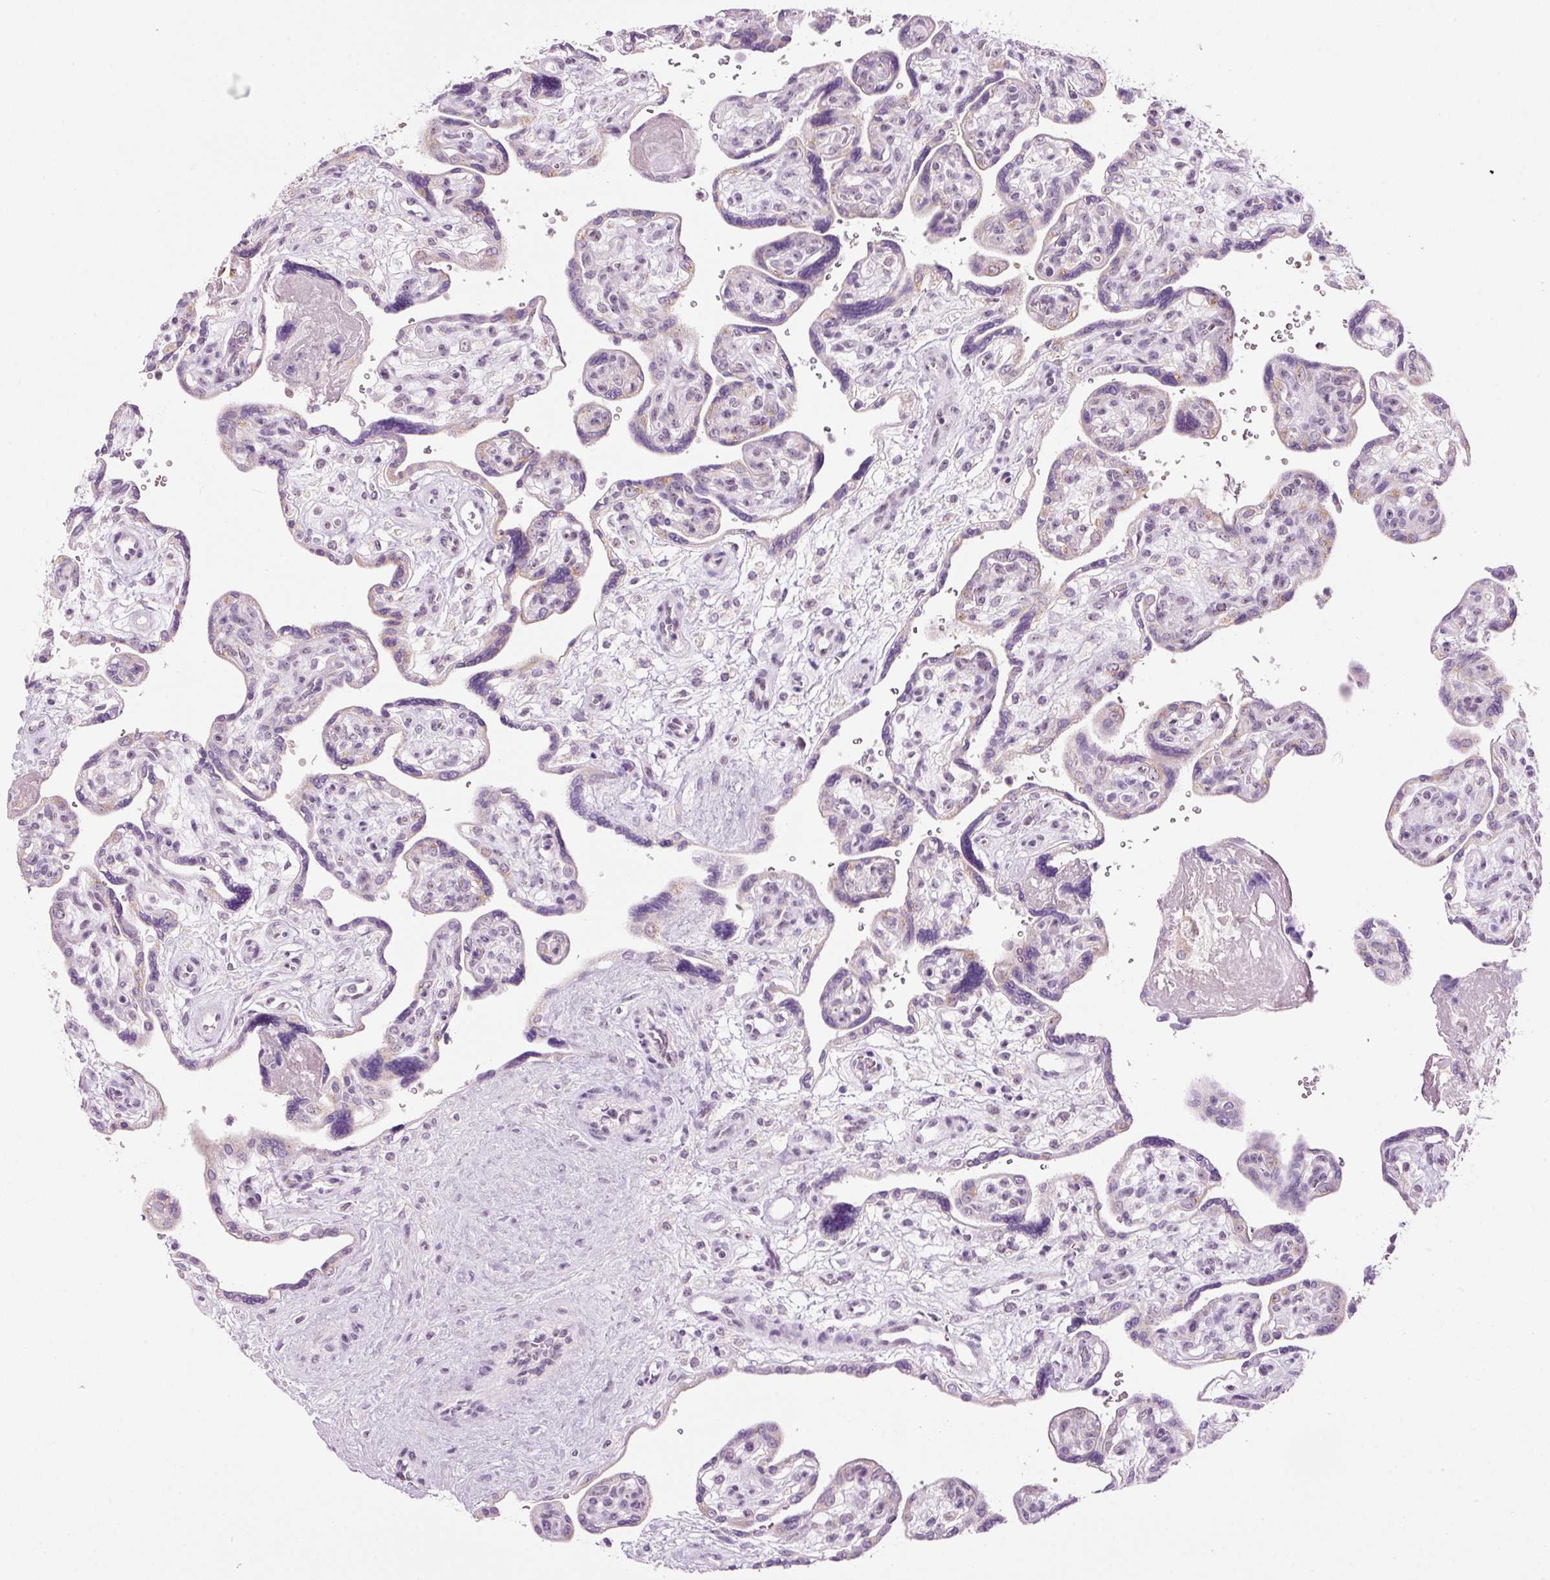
{"staining": {"intensity": "moderate", "quantity": ">75%", "location": "cytoplasmic/membranous"}, "tissue": "placenta", "cell_type": "Decidual cells", "image_type": "normal", "snomed": [{"axis": "morphology", "description": "Normal tissue, NOS"}, {"axis": "topography", "description": "Placenta"}], "caption": "A brown stain highlights moderate cytoplasmic/membranous staining of a protein in decidual cells of unremarkable placenta. Nuclei are stained in blue.", "gene": "ZNF639", "patient": {"sex": "female", "age": 39}}